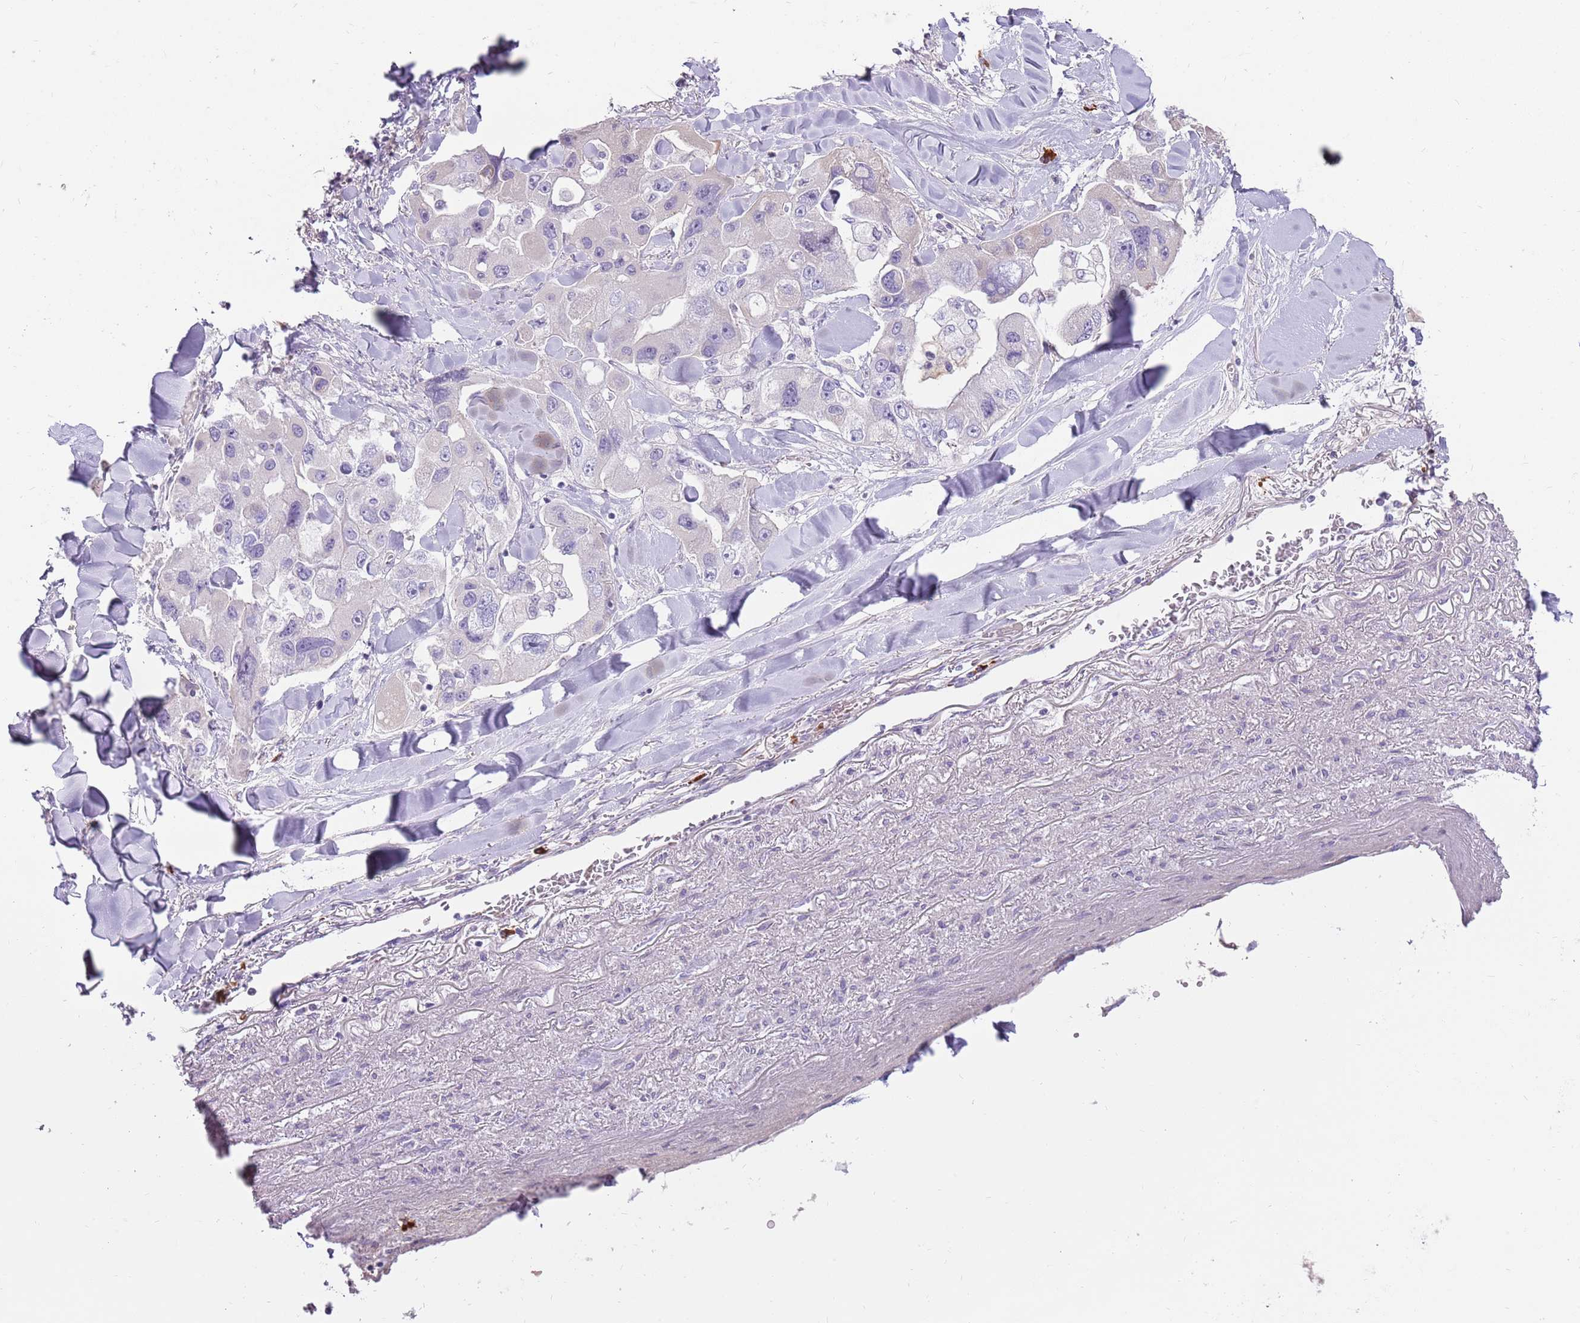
{"staining": {"intensity": "negative", "quantity": "none", "location": "none"}, "tissue": "lung cancer", "cell_type": "Tumor cells", "image_type": "cancer", "snomed": [{"axis": "morphology", "description": "Adenocarcinoma, NOS"}, {"axis": "topography", "description": "Lung"}], "caption": "A high-resolution photomicrograph shows immunohistochemistry staining of lung cancer, which shows no significant positivity in tumor cells.", "gene": "MCUB", "patient": {"sex": "female", "age": 54}}